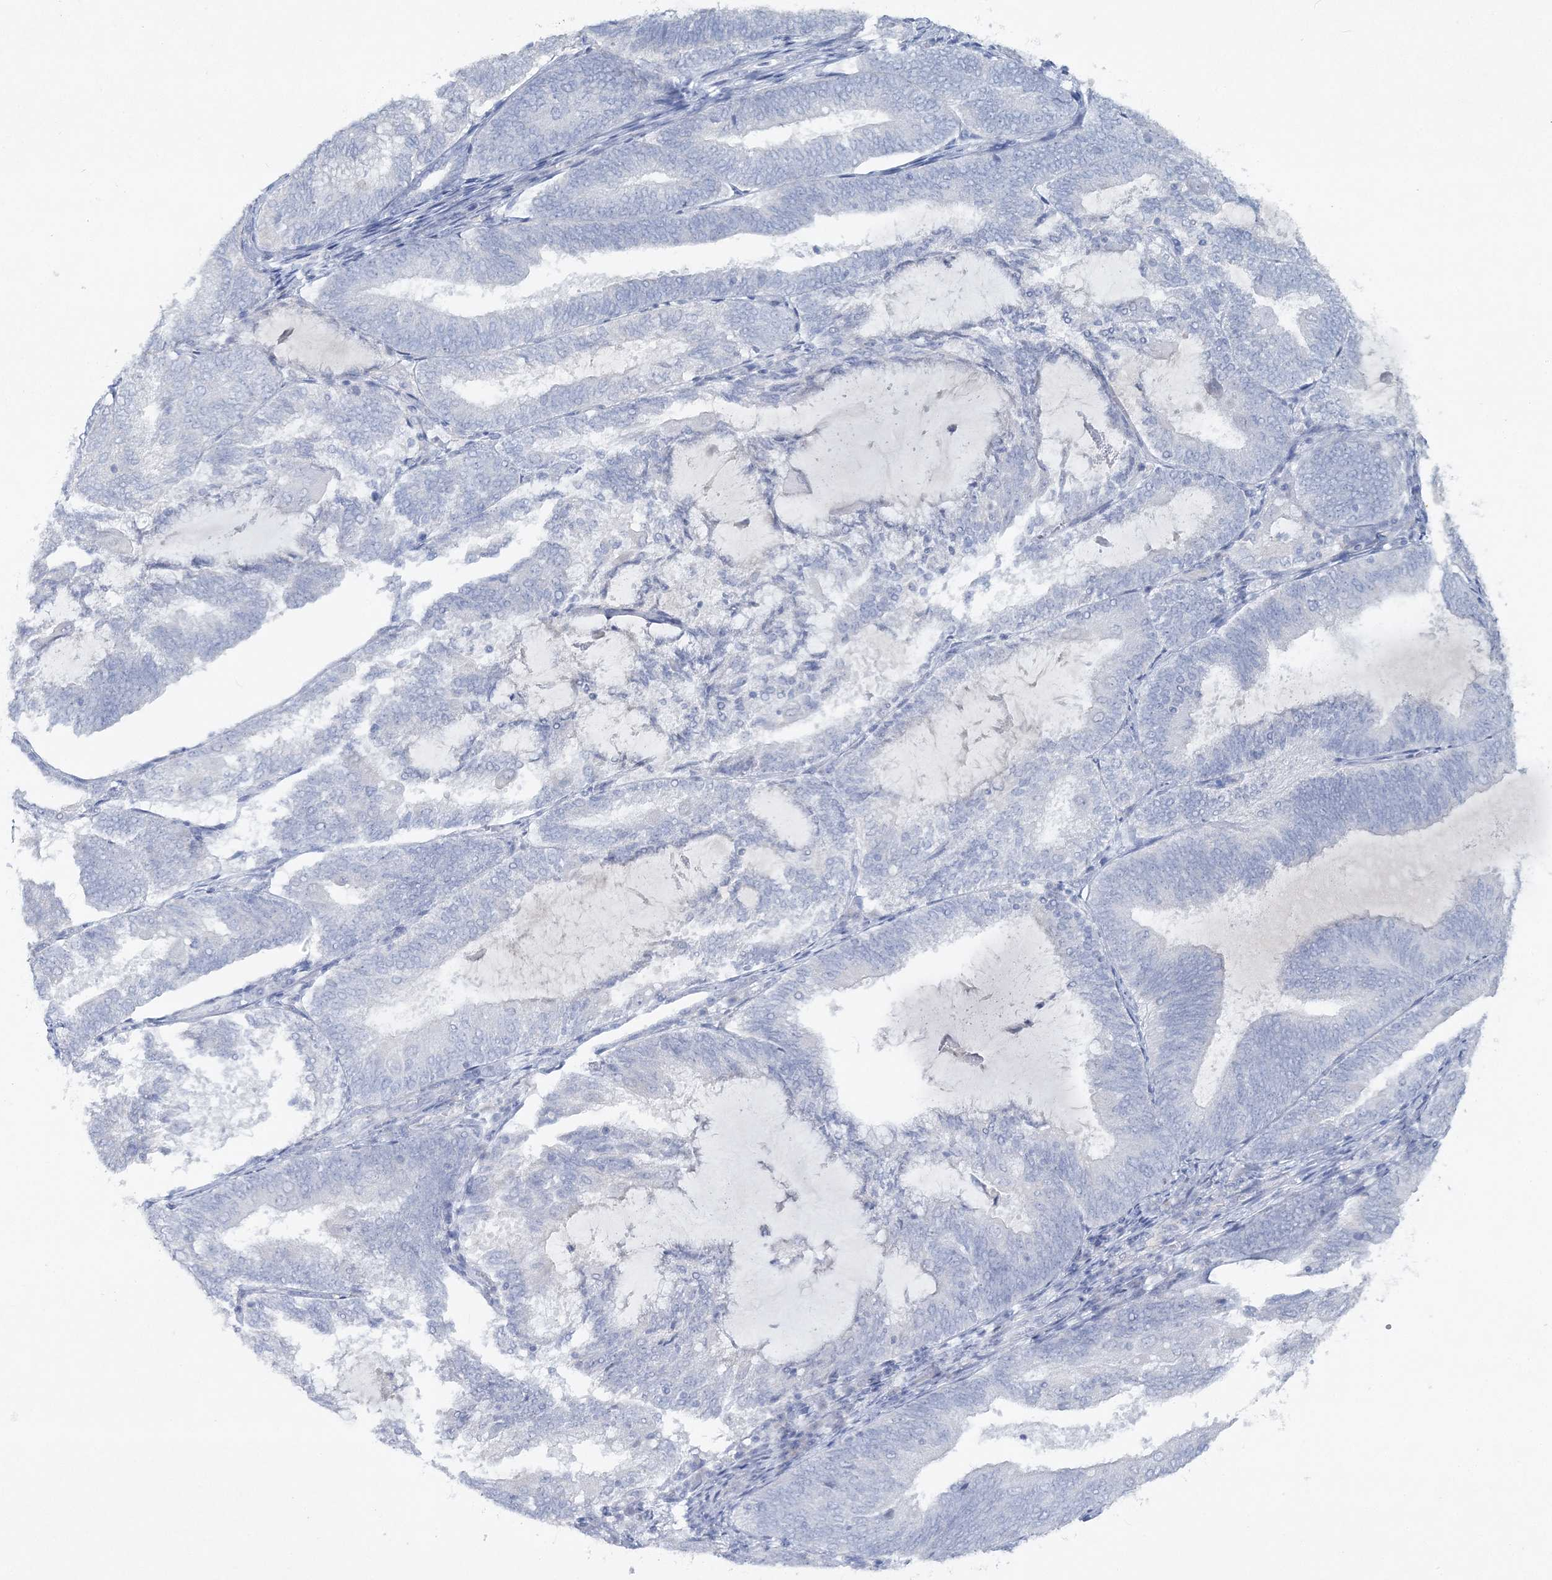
{"staining": {"intensity": "negative", "quantity": "none", "location": "none"}, "tissue": "endometrial cancer", "cell_type": "Tumor cells", "image_type": "cancer", "snomed": [{"axis": "morphology", "description": "Adenocarcinoma, NOS"}, {"axis": "topography", "description": "Endometrium"}], "caption": "Tumor cells are negative for protein expression in human endometrial adenocarcinoma.", "gene": "GCKR", "patient": {"sex": "female", "age": 81}}